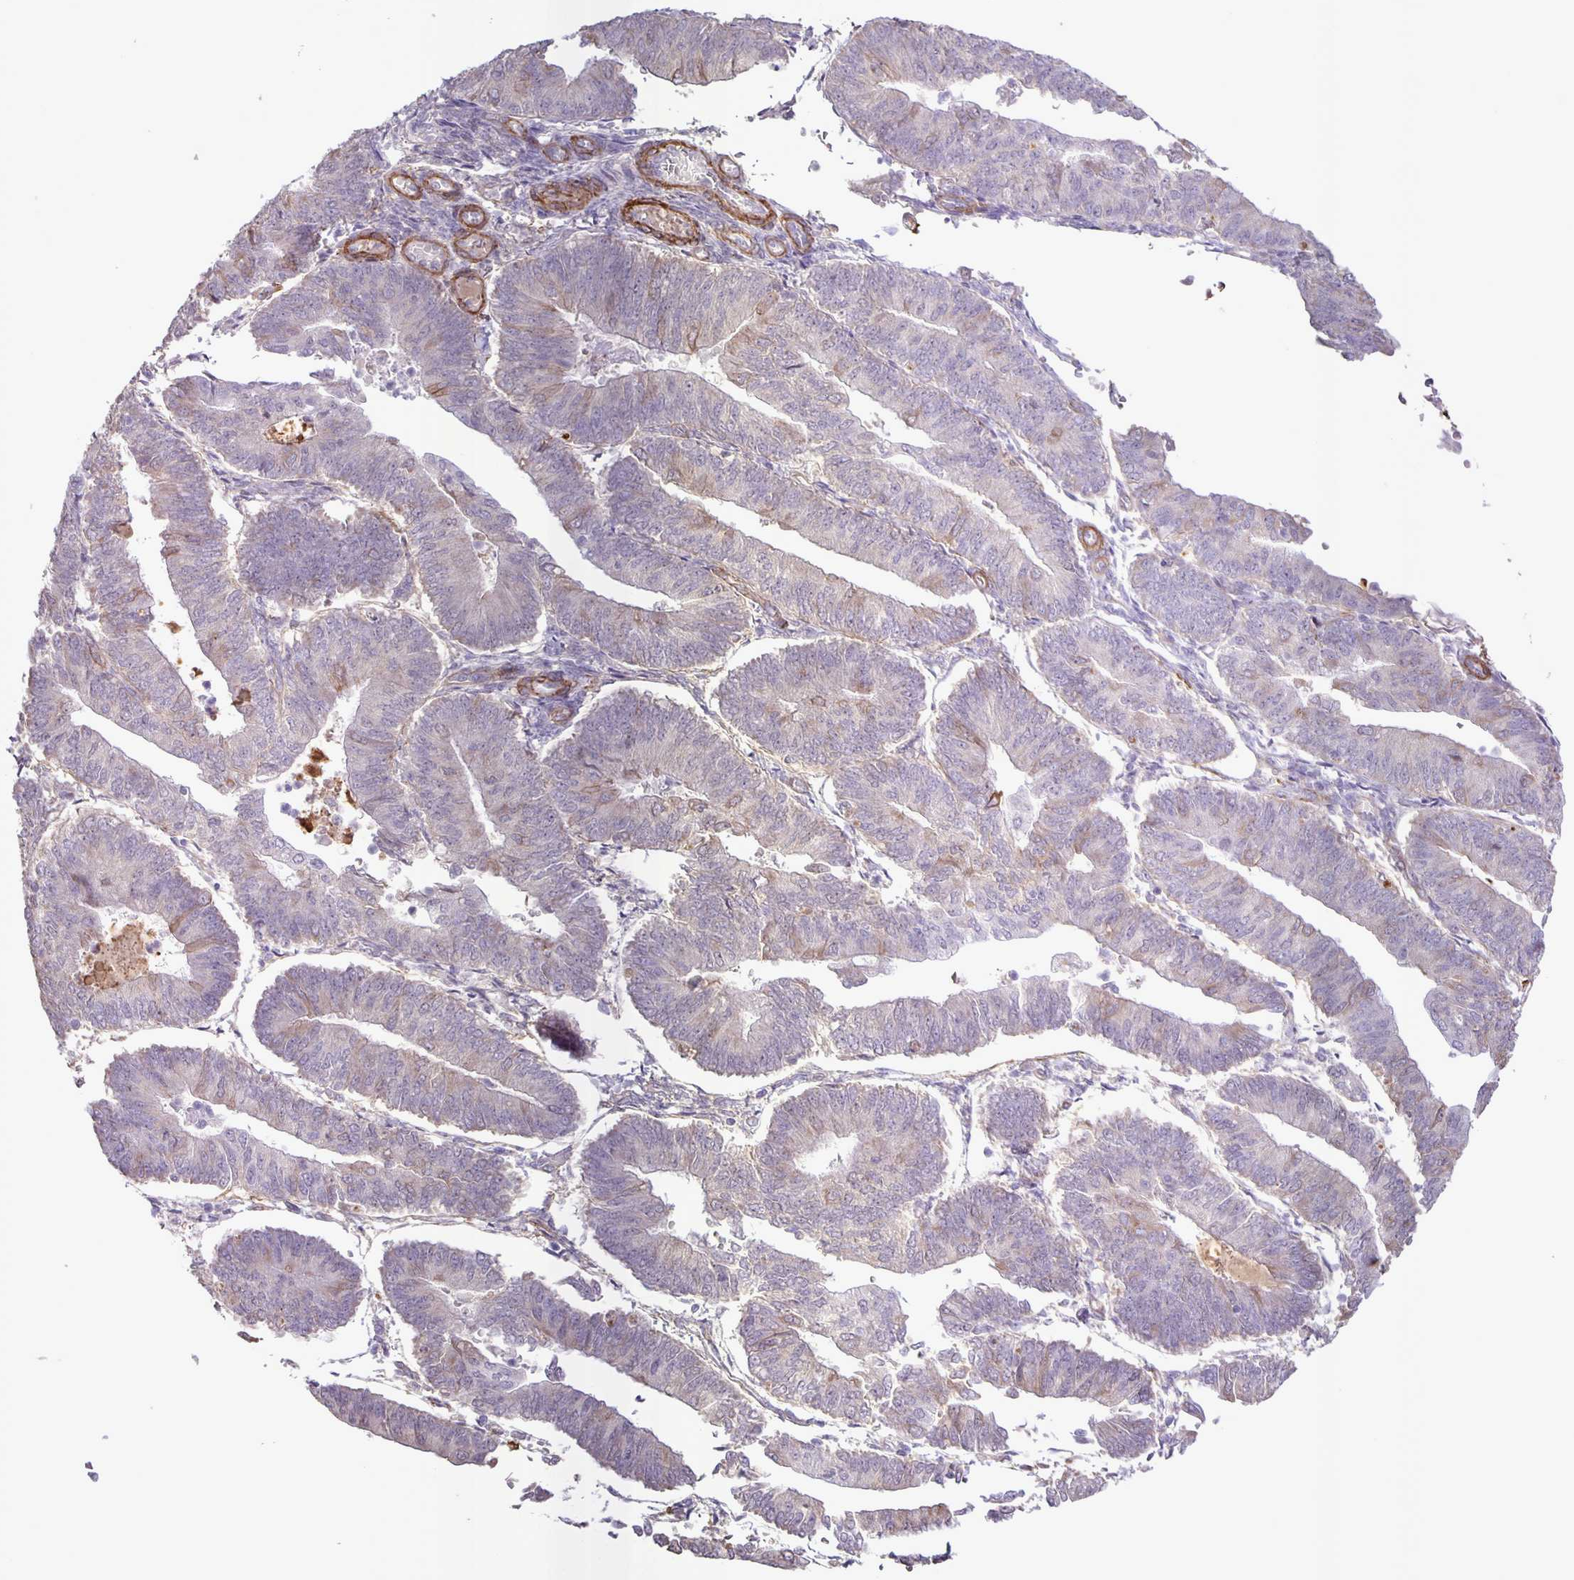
{"staining": {"intensity": "negative", "quantity": "none", "location": "none"}, "tissue": "endometrial cancer", "cell_type": "Tumor cells", "image_type": "cancer", "snomed": [{"axis": "morphology", "description": "Adenocarcinoma, NOS"}, {"axis": "topography", "description": "Endometrium"}], "caption": "This histopathology image is of endometrial adenocarcinoma stained with IHC to label a protein in brown with the nuclei are counter-stained blue. There is no staining in tumor cells.", "gene": "SRCIN1", "patient": {"sex": "female", "age": 65}}